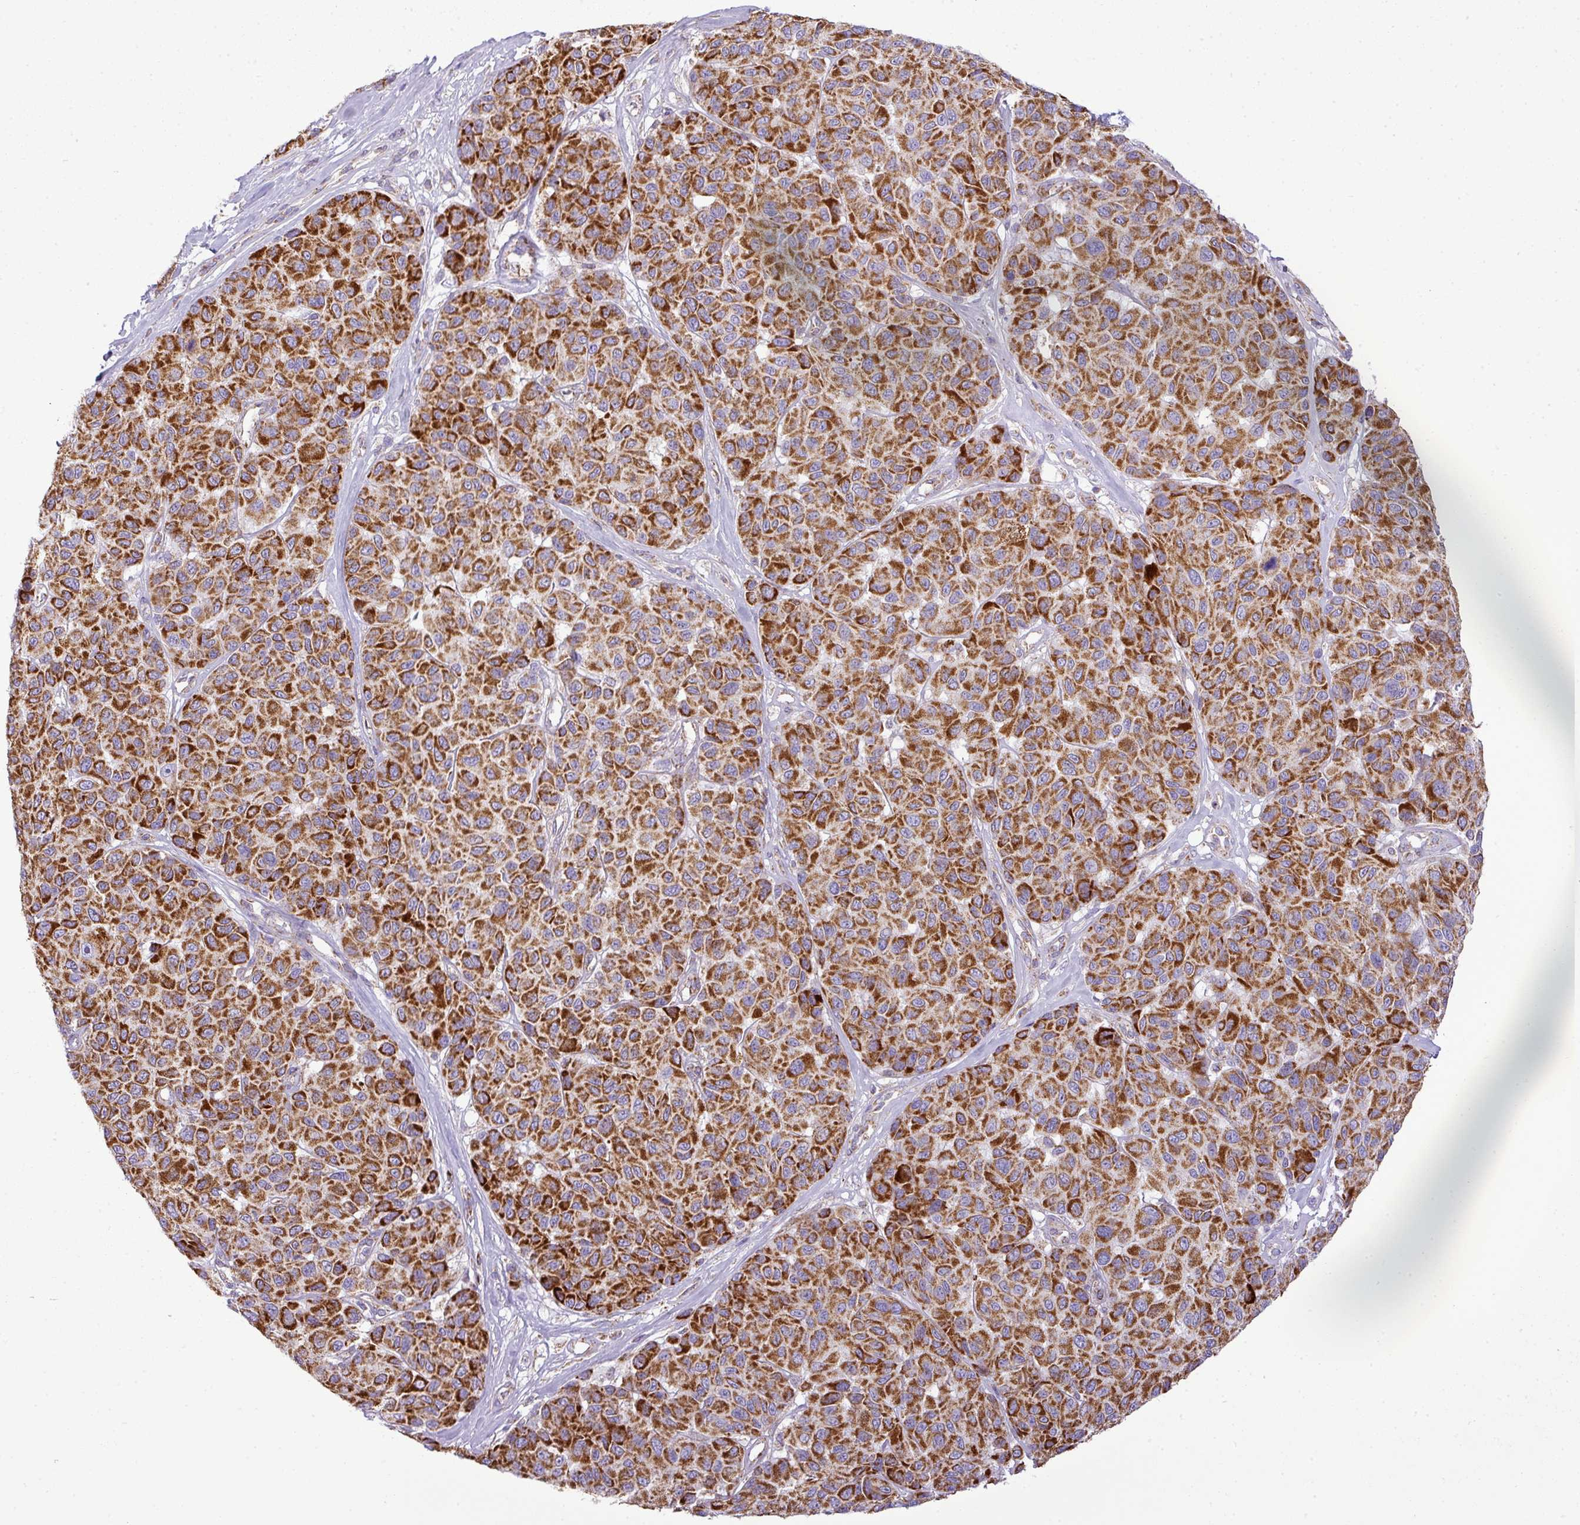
{"staining": {"intensity": "strong", "quantity": ">75%", "location": "cytoplasmic/membranous"}, "tissue": "melanoma", "cell_type": "Tumor cells", "image_type": "cancer", "snomed": [{"axis": "morphology", "description": "Malignant melanoma, NOS"}, {"axis": "topography", "description": "Skin"}], "caption": "A micrograph of human melanoma stained for a protein displays strong cytoplasmic/membranous brown staining in tumor cells.", "gene": "ZNF81", "patient": {"sex": "female", "age": 66}}